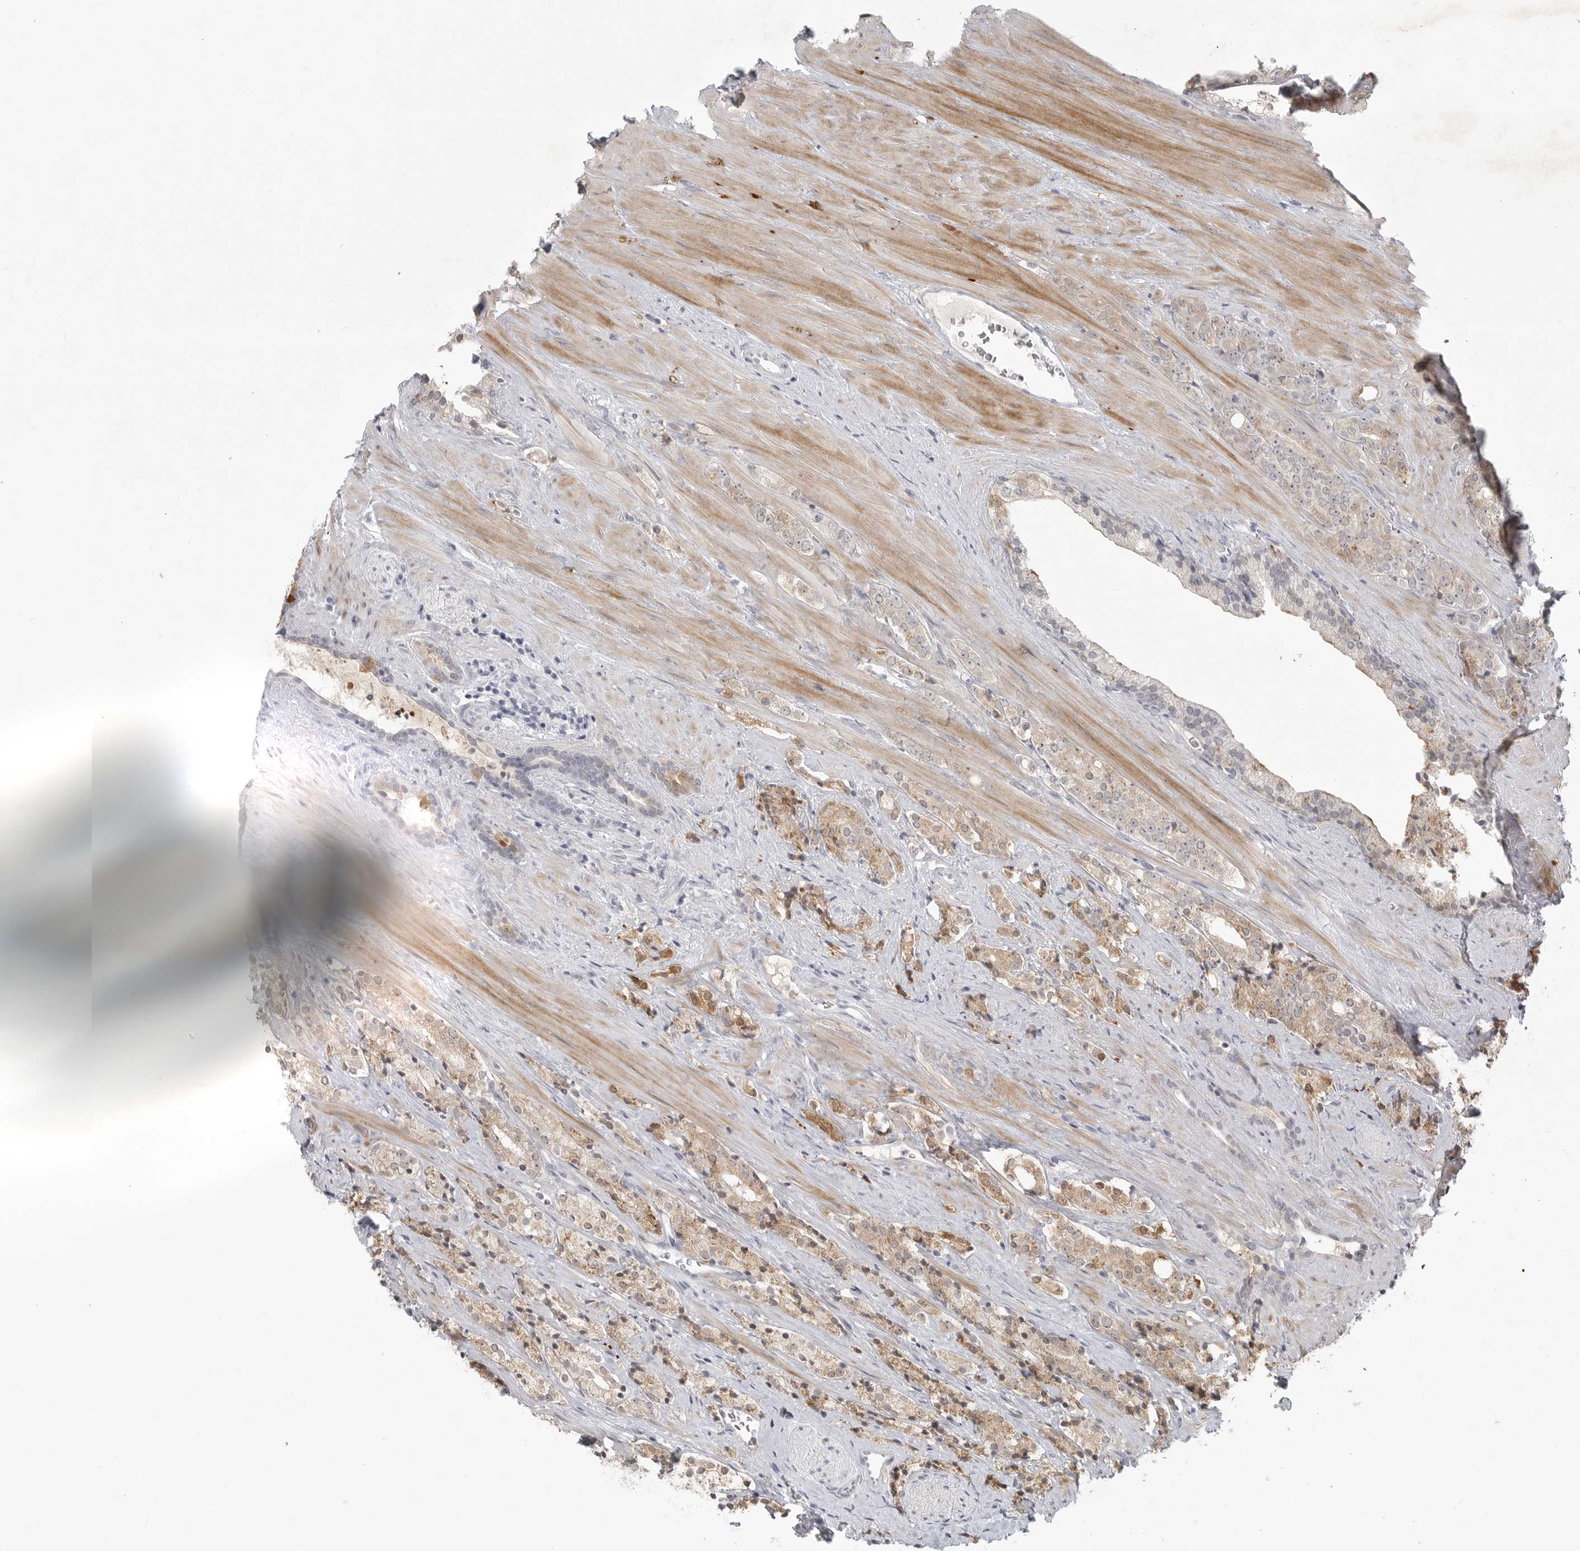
{"staining": {"intensity": "moderate", "quantity": "<25%", "location": "cytoplasmic/membranous"}, "tissue": "prostate cancer", "cell_type": "Tumor cells", "image_type": "cancer", "snomed": [{"axis": "morphology", "description": "Adenocarcinoma, High grade"}, {"axis": "topography", "description": "Prostate"}], "caption": "Brown immunohistochemical staining in high-grade adenocarcinoma (prostate) reveals moderate cytoplasmic/membranous expression in about <25% of tumor cells.", "gene": "TCTN3", "patient": {"sex": "male", "age": 71}}